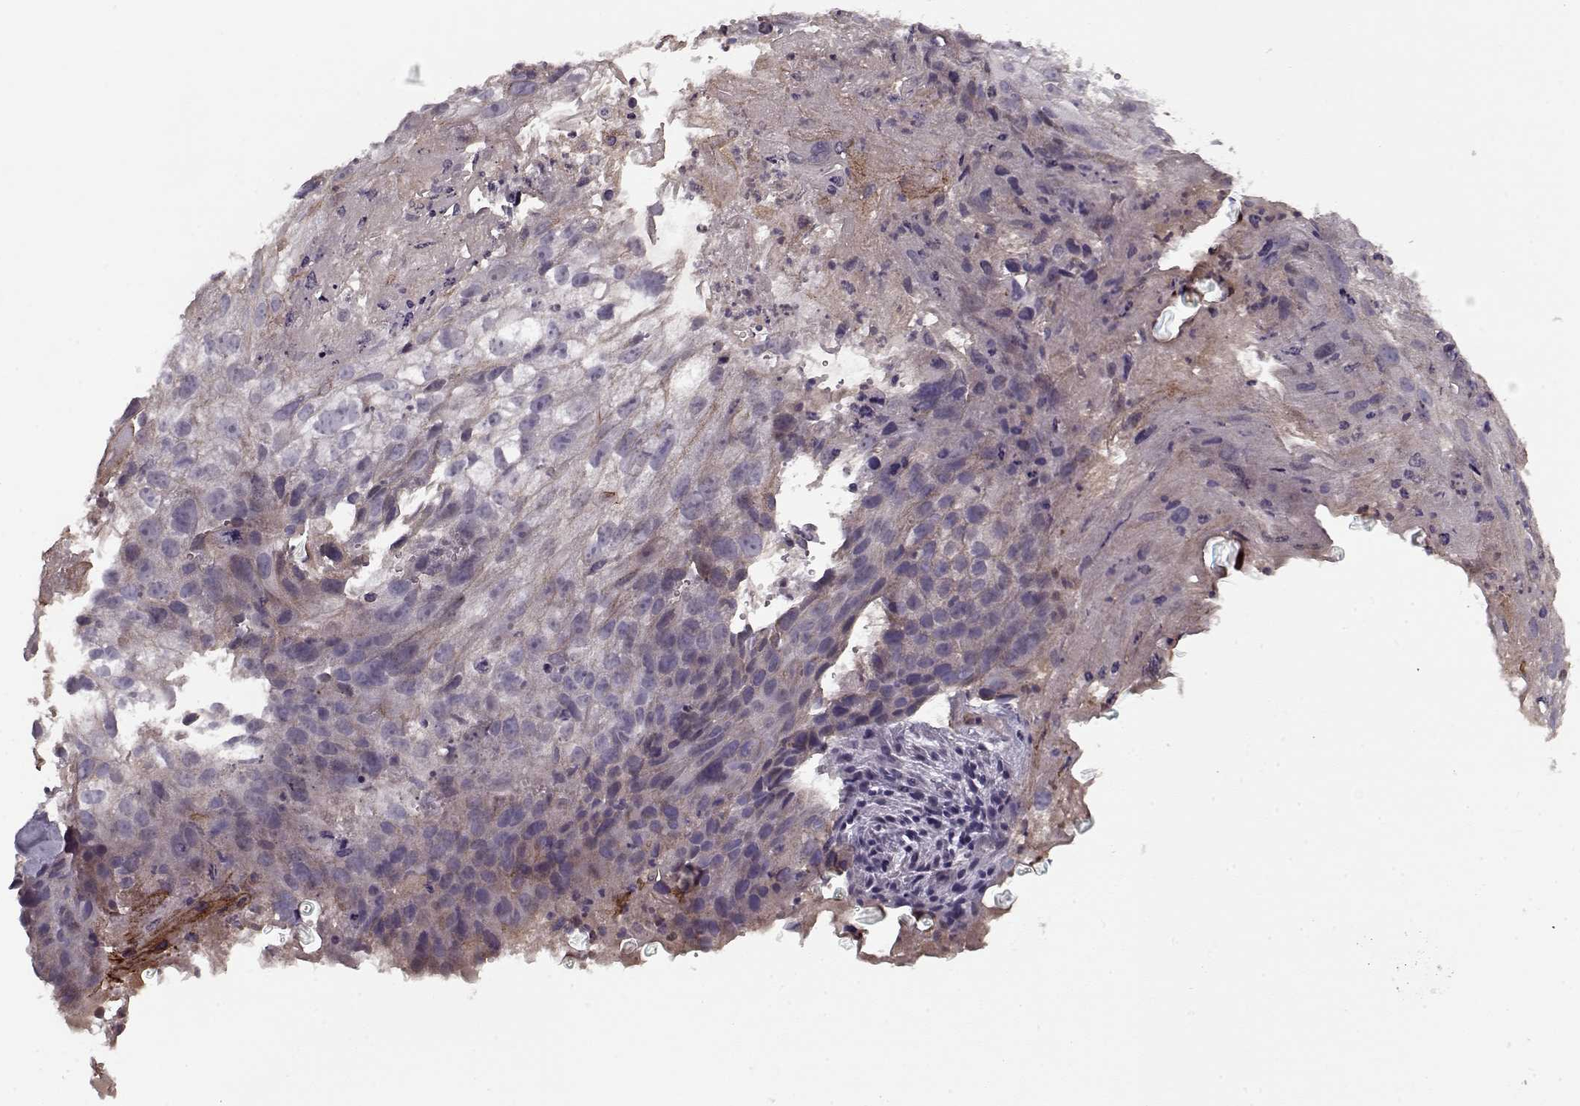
{"staining": {"intensity": "negative", "quantity": "none", "location": "none"}, "tissue": "cervical cancer", "cell_type": "Tumor cells", "image_type": "cancer", "snomed": [{"axis": "morphology", "description": "Squamous cell carcinoma, NOS"}, {"axis": "topography", "description": "Cervix"}], "caption": "Micrograph shows no significant protein positivity in tumor cells of squamous cell carcinoma (cervical).", "gene": "AFM", "patient": {"sex": "female", "age": 53}}